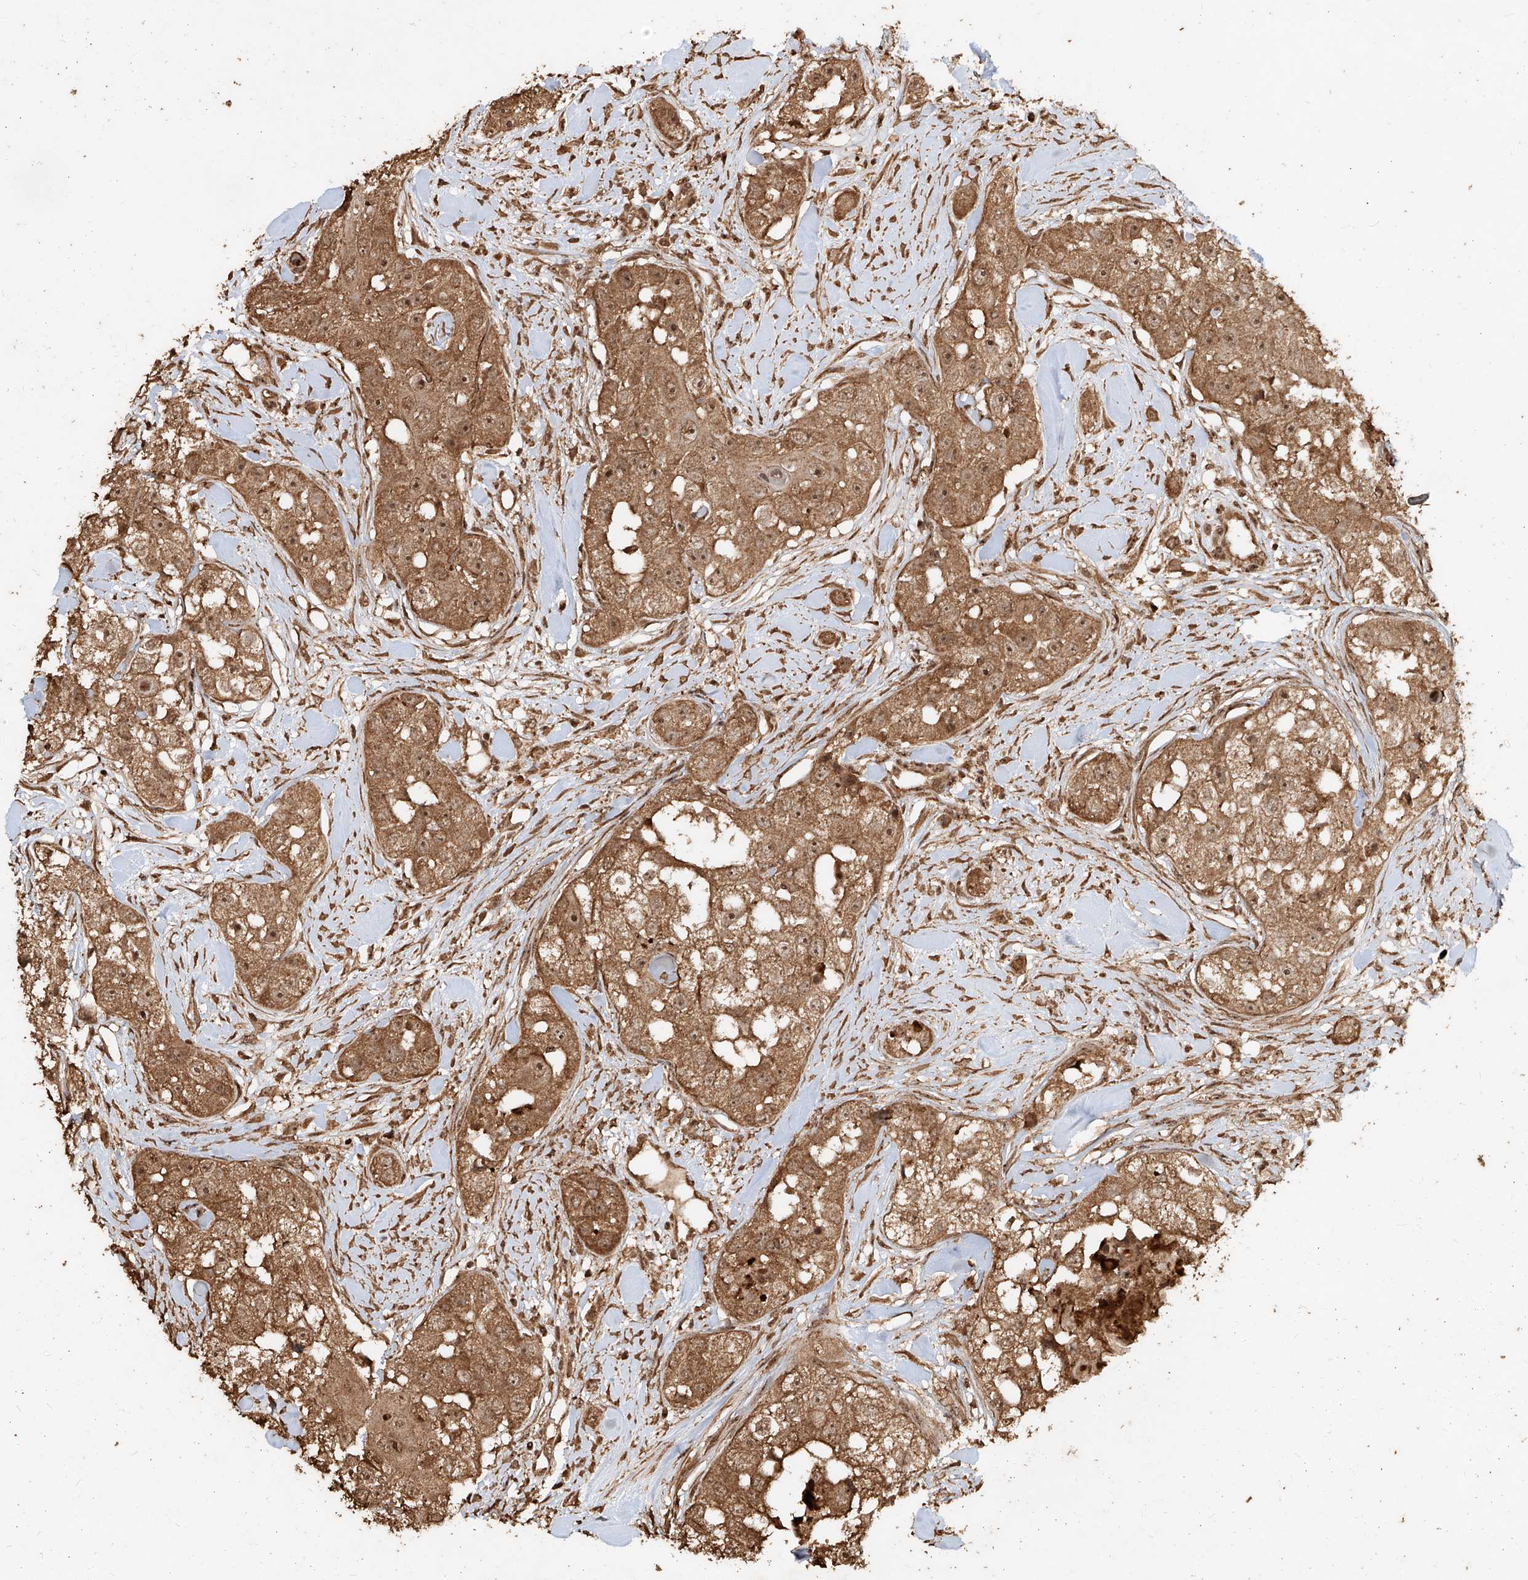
{"staining": {"intensity": "moderate", "quantity": ">75%", "location": "cytoplasmic/membranous,nuclear"}, "tissue": "head and neck cancer", "cell_type": "Tumor cells", "image_type": "cancer", "snomed": [{"axis": "morphology", "description": "Normal tissue, NOS"}, {"axis": "morphology", "description": "Squamous cell carcinoma, NOS"}, {"axis": "topography", "description": "Skeletal muscle"}, {"axis": "topography", "description": "Head-Neck"}], "caption": "Head and neck cancer stained for a protein (brown) displays moderate cytoplasmic/membranous and nuclear positive positivity in about >75% of tumor cells.", "gene": "ZNF660", "patient": {"sex": "male", "age": 51}}